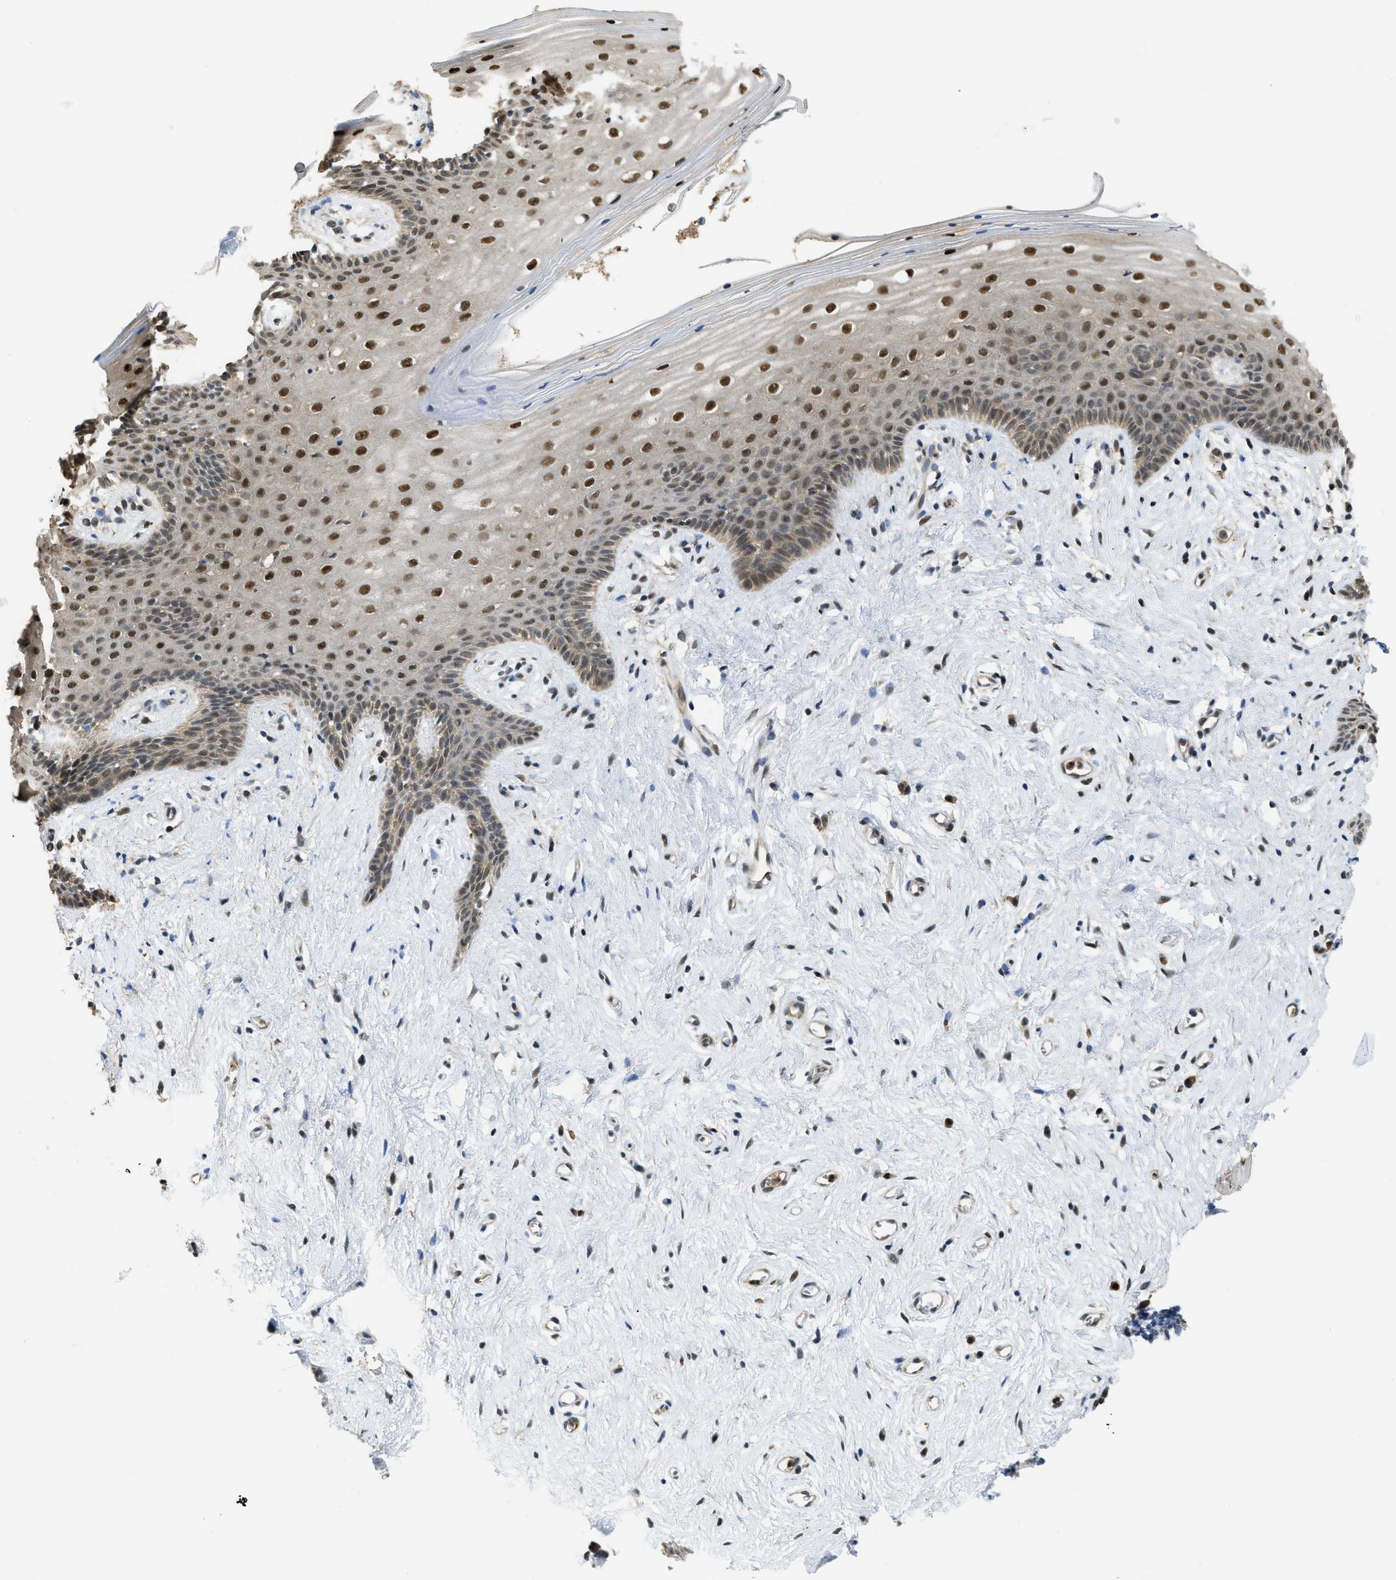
{"staining": {"intensity": "strong", "quantity": "25%-75%", "location": "nuclear"}, "tissue": "vagina", "cell_type": "Squamous epithelial cells", "image_type": "normal", "snomed": [{"axis": "morphology", "description": "Normal tissue, NOS"}, {"axis": "topography", "description": "Vagina"}], "caption": "The micrograph demonstrates staining of benign vagina, revealing strong nuclear protein expression (brown color) within squamous epithelial cells.", "gene": "PSMC5", "patient": {"sex": "female", "age": 44}}